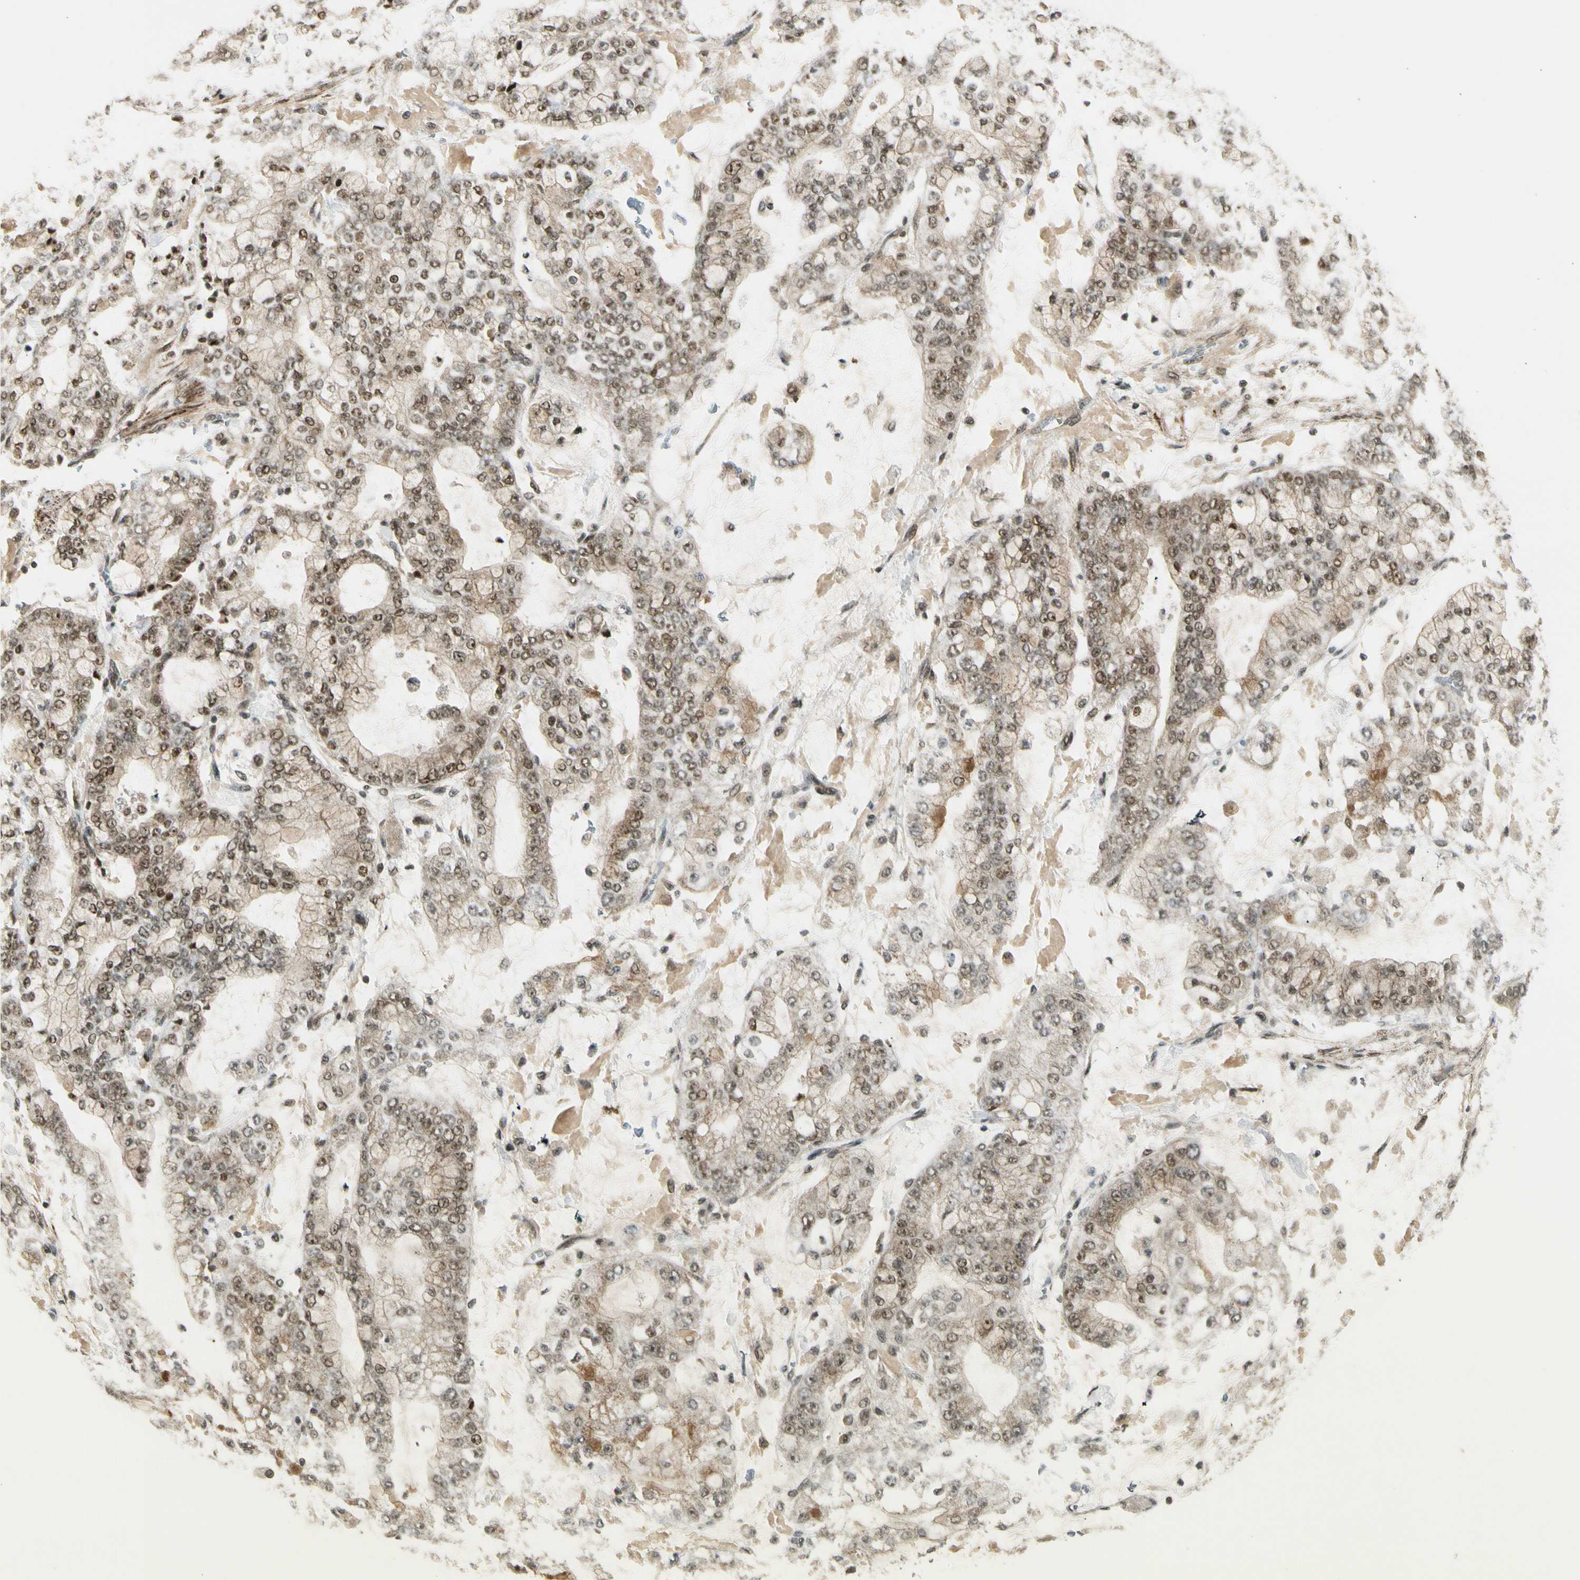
{"staining": {"intensity": "moderate", "quantity": "25%-75%", "location": "cytoplasmic/membranous,nuclear"}, "tissue": "stomach cancer", "cell_type": "Tumor cells", "image_type": "cancer", "snomed": [{"axis": "morphology", "description": "Adenocarcinoma, NOS"}, {"axis": "topography", "description": "Stomach"}], "caption": "Immunohistochemical staining of stomach cancer exhibits moderate cytoplasmic/membranous and nuclear protein positivity in approximately 25%-75% of tumor cells. Using DAB (brown) and hematoxylin (blue) stains, captured at high magnification using brightfield microscopy.", "gene": "ZNF135", "patient": {"sex": "male", "age": 76}}